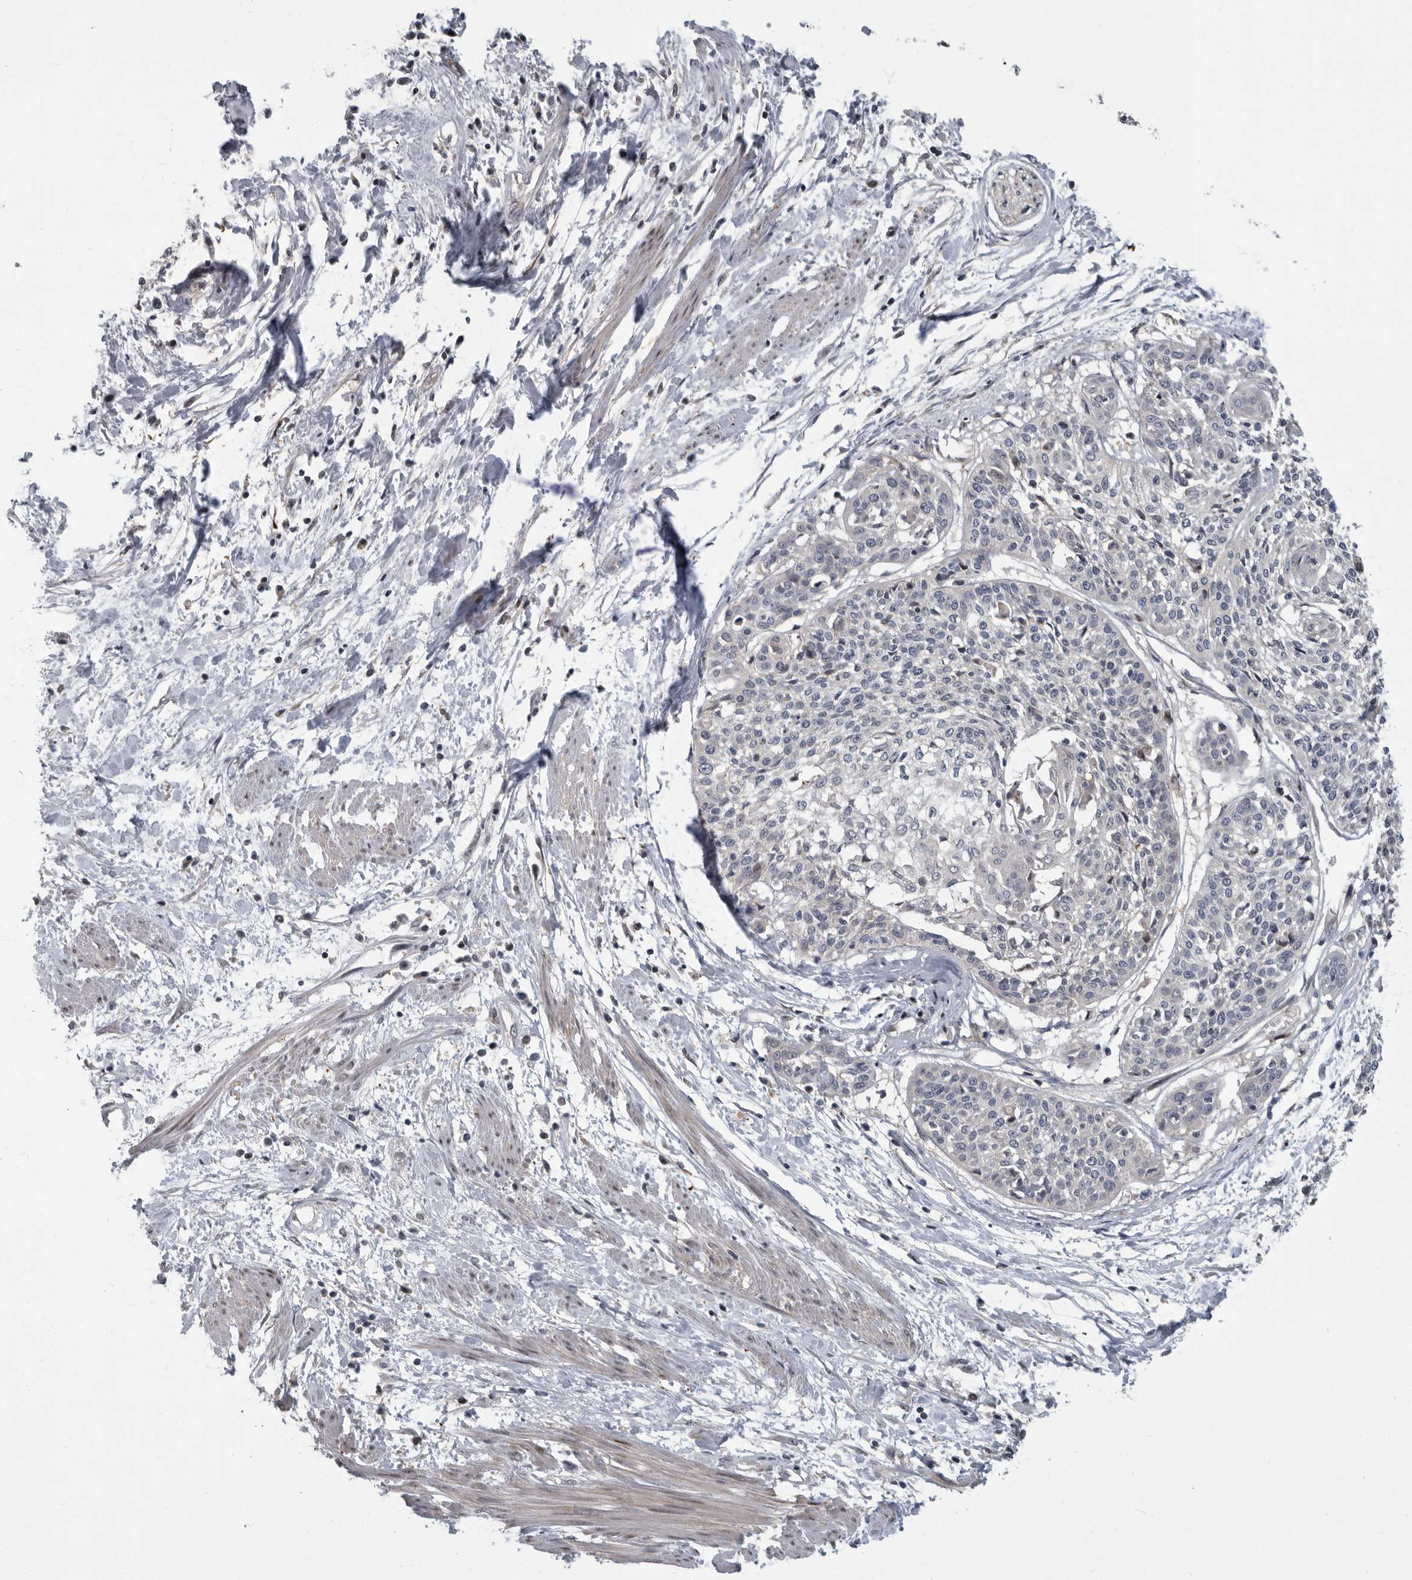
{"staining": {"intensity": "negative", "quantity": "none", "location": "none"}, "tissue": "cervical cancer", "cell_type": "Tumor cells", "image_type": "cancer", "snomed": [{"axis": "morphology", "description": "Squamous cell carcinoma, NOS"}, {"axis": "topography", "description": "Cervix"}], "caption": "This is an IHC image of squamous cell carcinoma (cervical). There is no expression in tumor cells.", "gene": "PDE7A", "patient": {"sex": "female", "age": 57}}